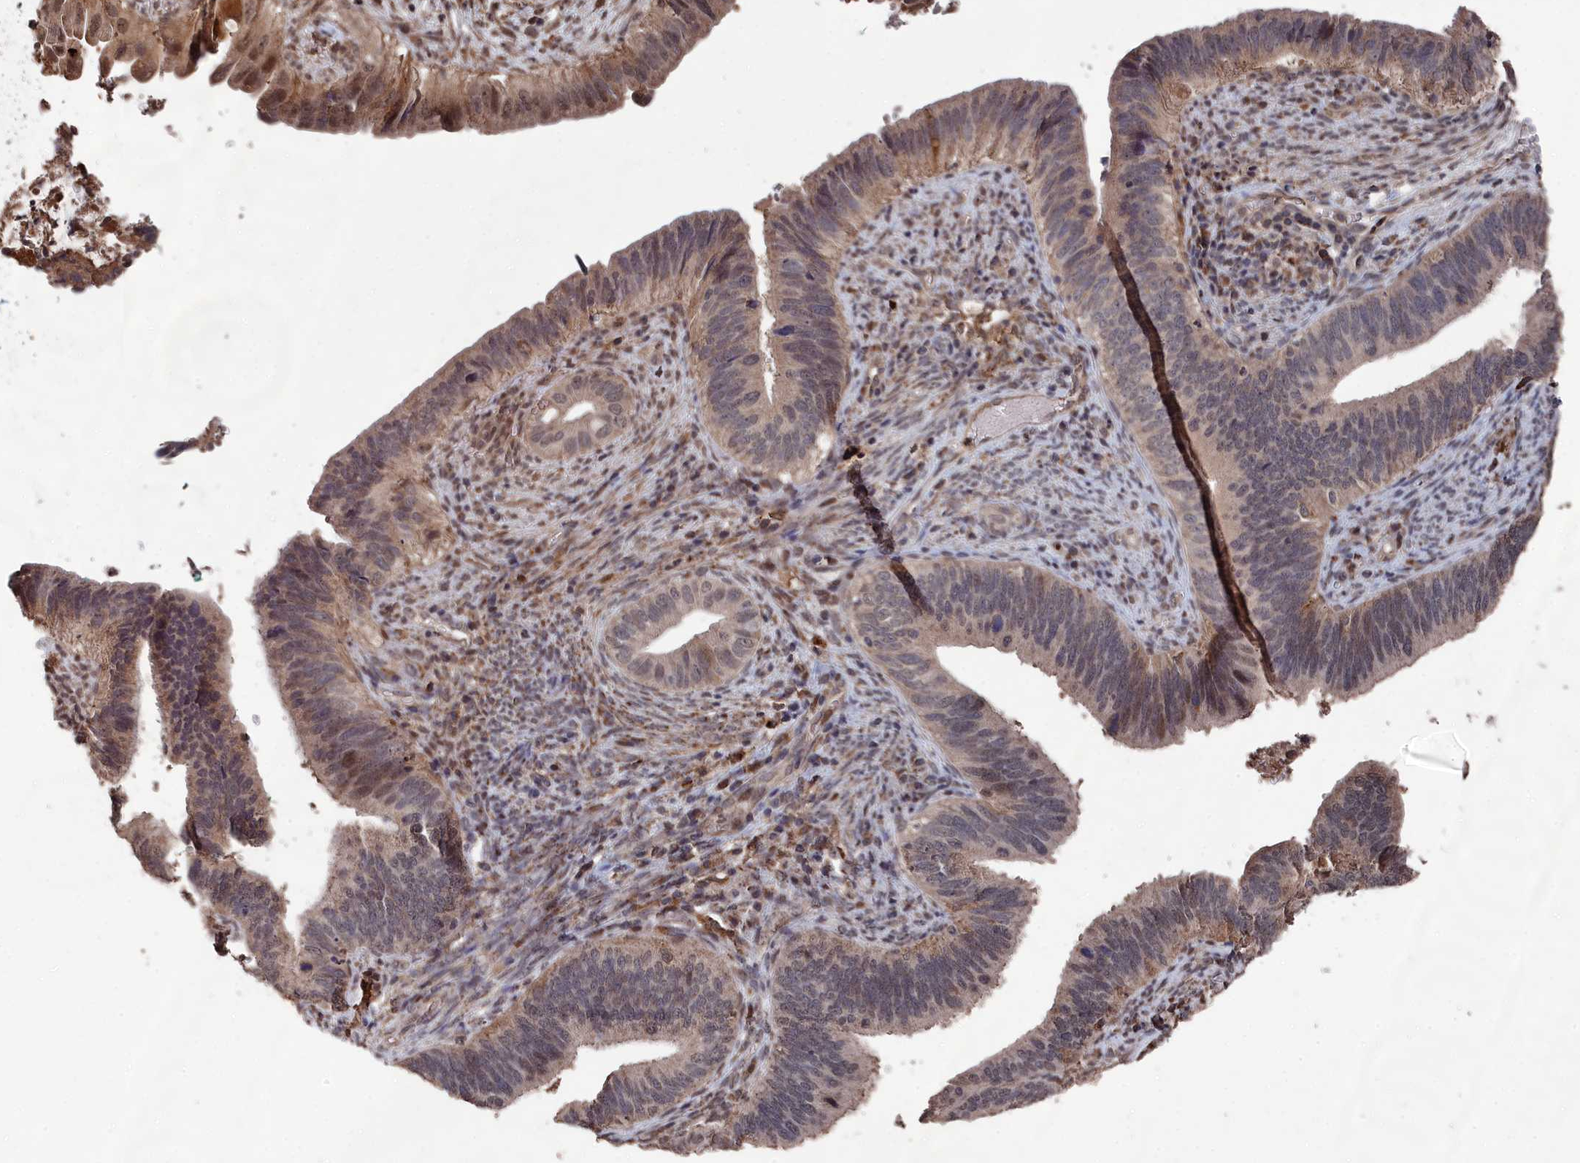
{"staining": {"intensity": "moderate", "quantity": "25%-75%", "location": "cytoplasmic/membranous,nuclear"}, "tissue": "cervical cancer", "cell_type": "Tumor cells", "image_type": "cancer", "snomed": [{"axis": "morphology", "description": "Adenocarcinoma, NOS"}, {"axis": "topography", "description": "Cervix"}], "caption": "IHC staining of cervical cancer, which reveals medium levels of moderate cytoplasmic/membranous and nuclear staining in approximately 25%-75% of tumor cells indicating moderate cytoplasmic/membranous and nuclear protein expression. The staining was performed using DAB (3,3'-diaminobenzidine) (brown) for protein detection and nuclei were counterstained in hematoxylin (blue).", "gene": "CEACAM21", "patient": {"sex": "female", "age": 42}}